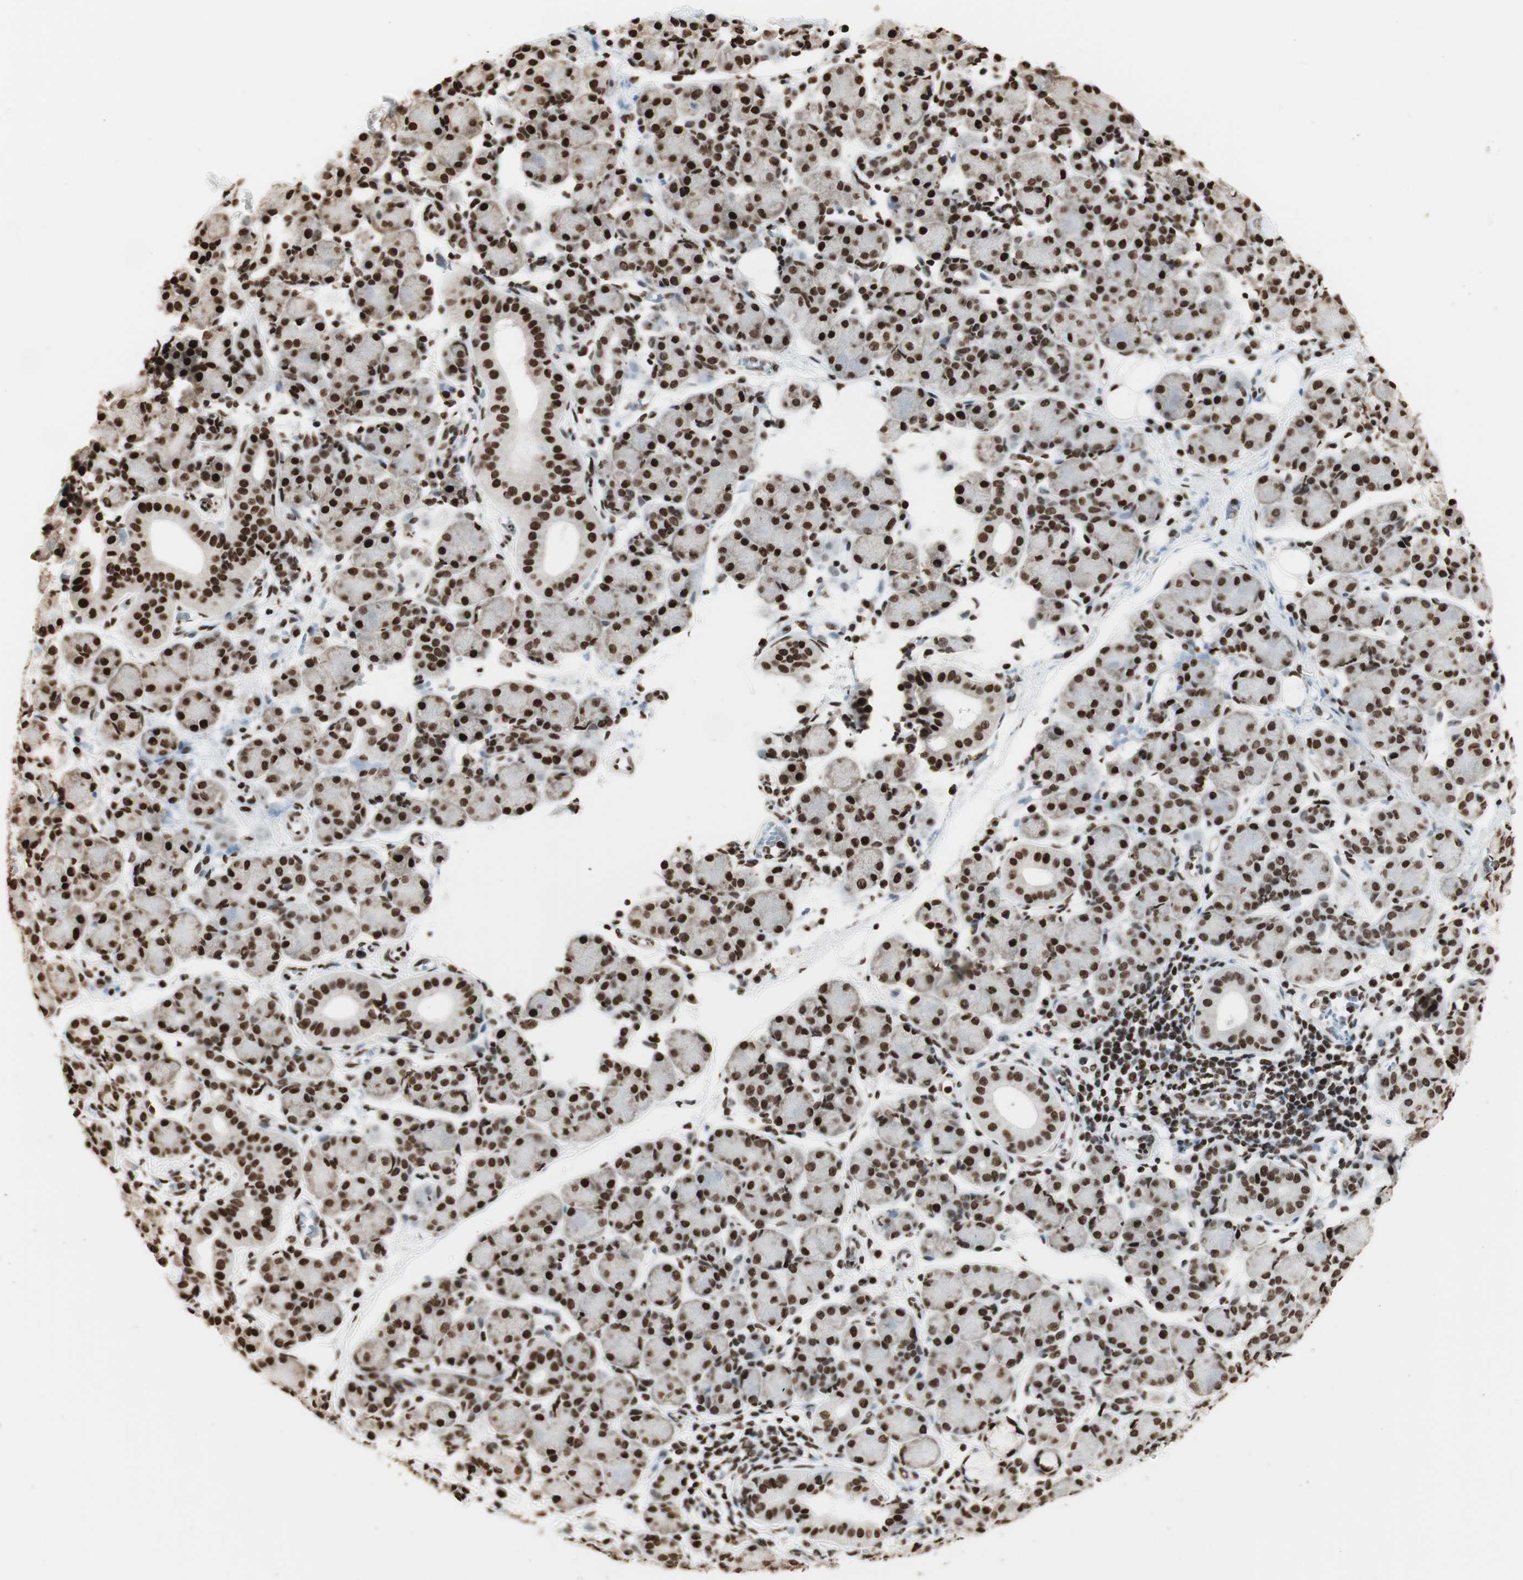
{"staining": {"intensity": "strong", "quantity": ">75%", "location": "nuclear"}, "tissue": "salivary gland", "cell_type": "Glandular cells", "image_type": "normal", "snomed": [{"axis": "morphology", "description": "Normal tissue, NOS"}, {"axis": "morphology", "description": "Inflammation, NOS"}, {"axis": "topography", "description": "Lymph node"}, {"axis": "topography", "description": "Salivary gland"}], "caption": "This photomicrograph reveals normal salivary gland stained with immunohistochemistry to label a protein in brown. The nuclear of glandular cells show strong positivity for the protein. Nuclei are counter-stained blue.", "gene": "HNRNPA2B1", "patient": {"sex": "male", "age": 3}}